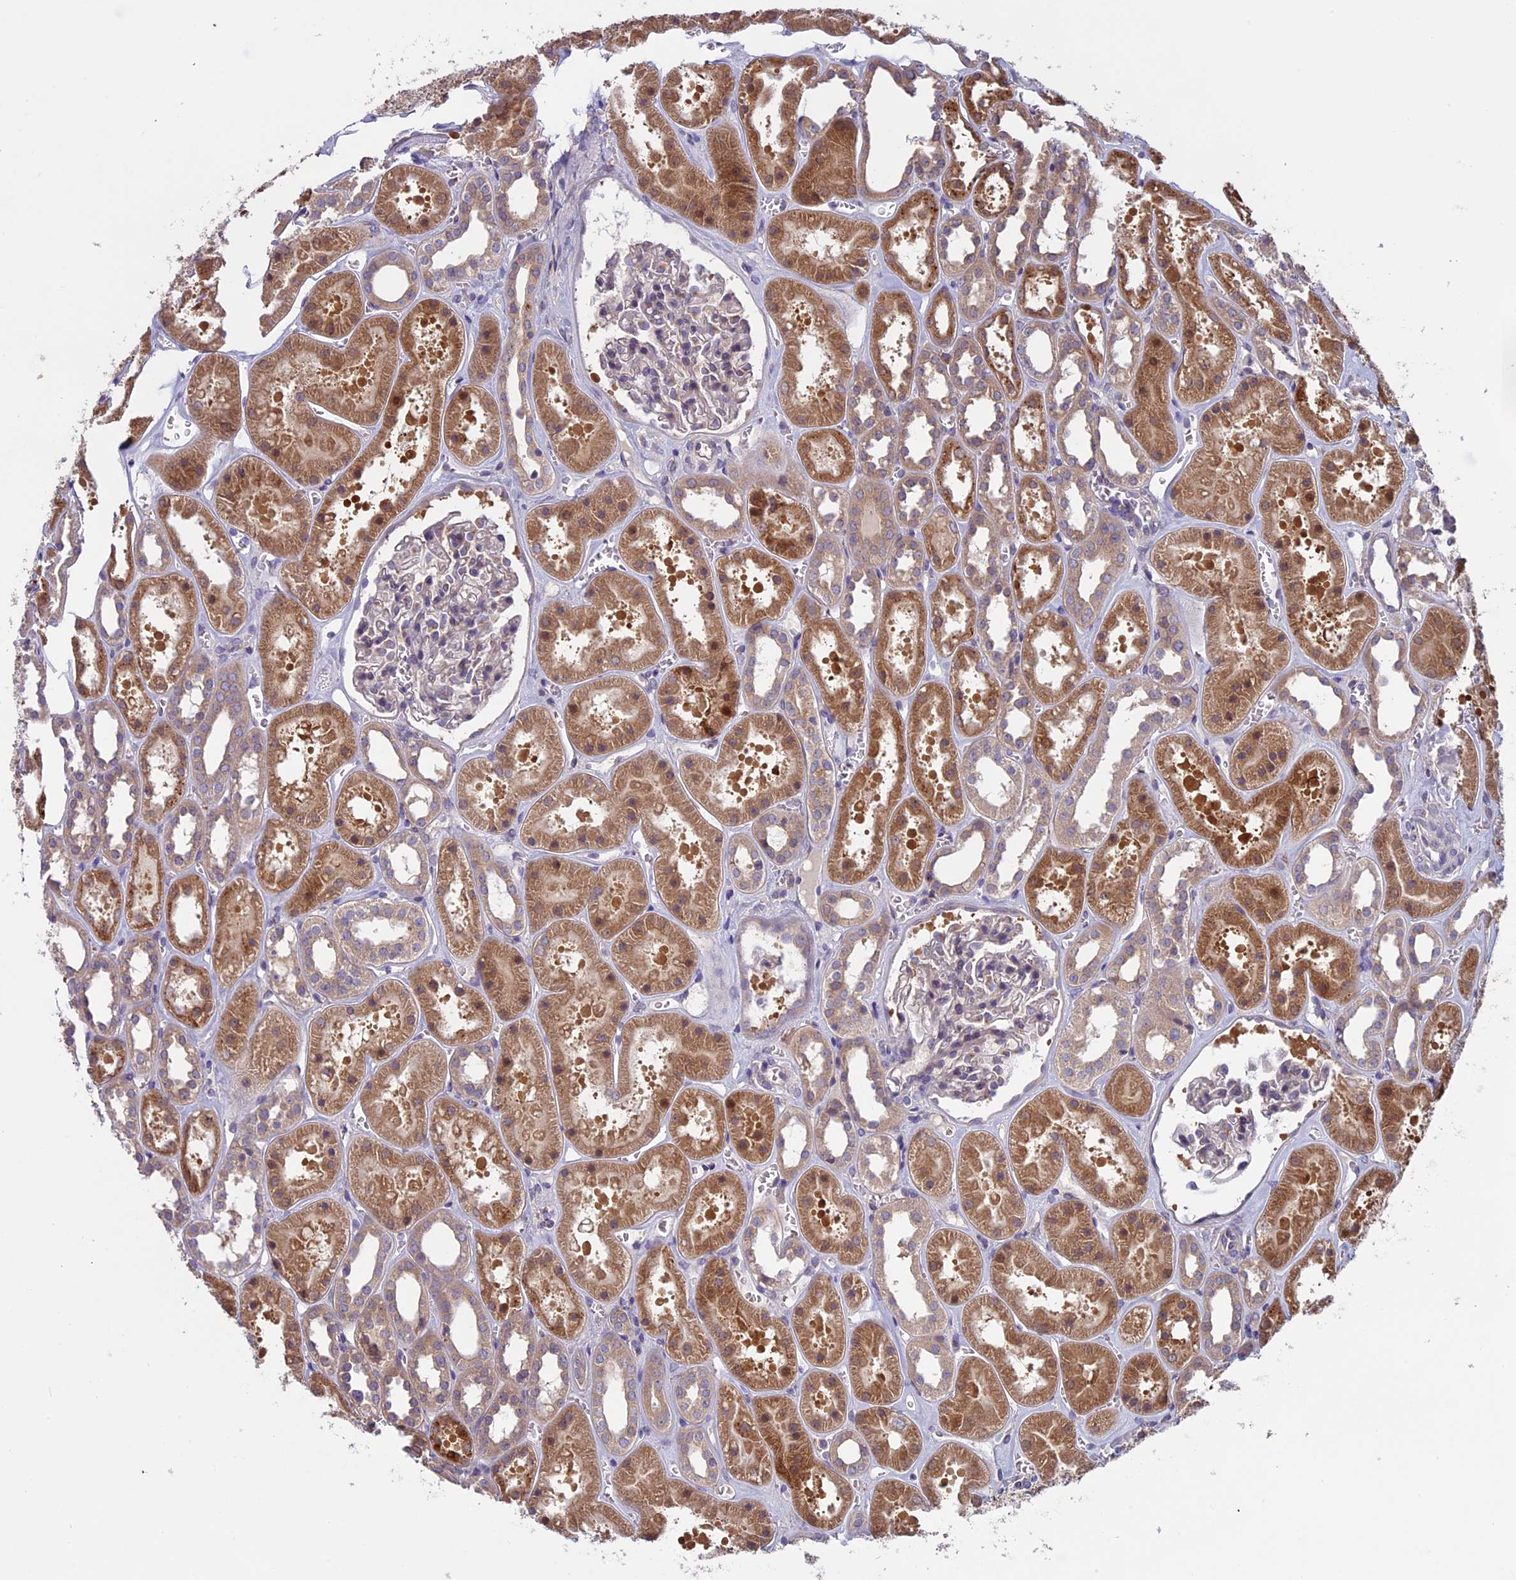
{"staining": {"intensity": "negative", "quantity": "none", "location": "none"}, "tissue": "kidney", "cell_type": "Cells in glomeruli", "image_type": "normal", "snomed": [{"axis": "morphology", "description": "Normal tissue, NOS"}, {"axis": "topography", "description": "Kidney"}], "caption": "Benign kidney was stained to show a protein in brown. There is no significant staining in cells in glomeruli. (DAB (3,3'-diaminobenzidine) immunohistochemistry (IHC) with hematoxylin counter stain).", "gene": "DCTN5", "patient": {"sex": "female", "age": 41}}